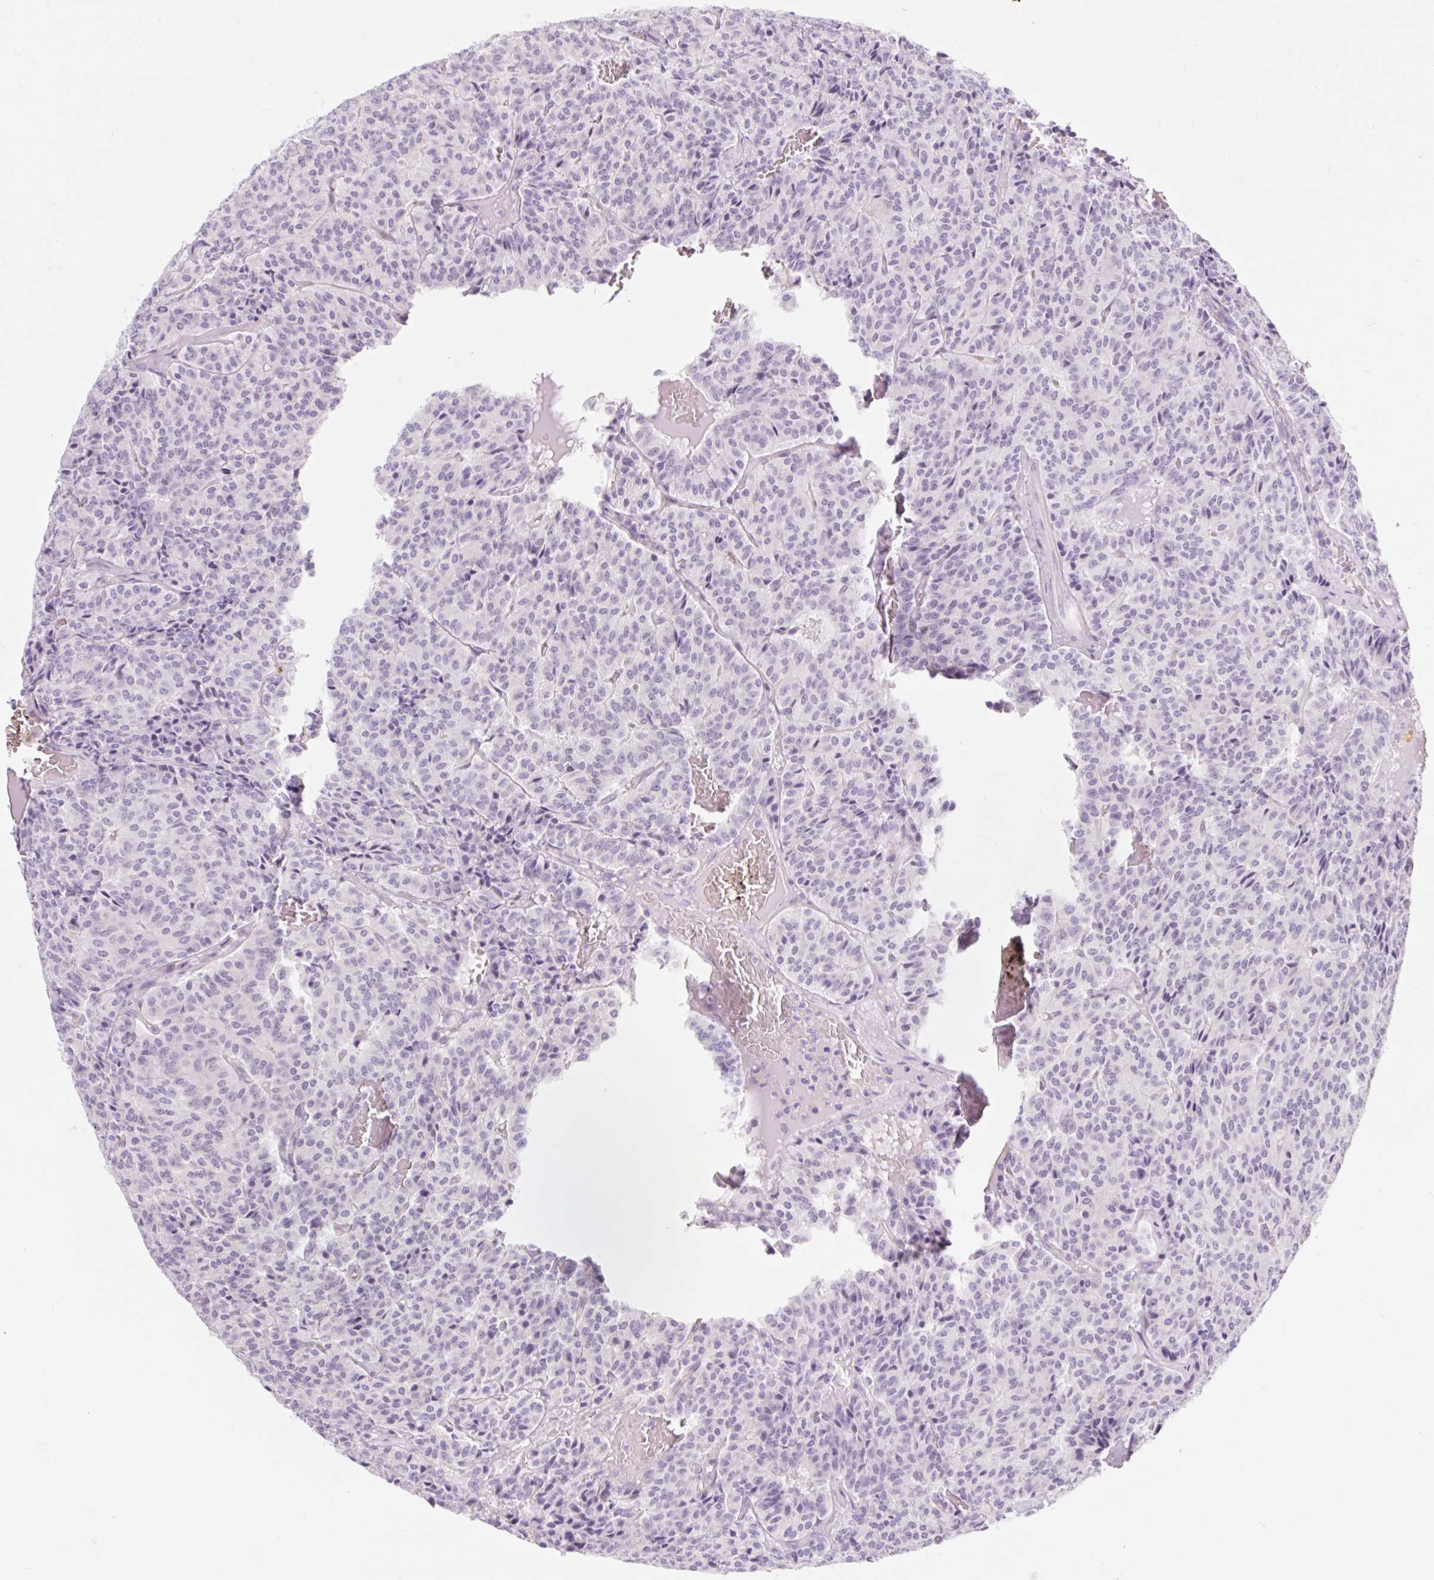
{"staining": {"intensity": "negative", "quantity": "none", "location": "none"}, "tissue": "carcinoid", "cell_type": "Tumor cells", "image_type": "cancer", "snomed": [{"axis": "morphology", "description": "Carcinoid, malignant, NOS"}, {"axis": "topography", "description": "Lung"}], "caption": "This is a histopathology image of immunohistochemistry staining of carcinoid (malignant), which shows no staining in tumor cells.", "gene": "BCAS1", "patient": {"sex": "male", "age": 70}}